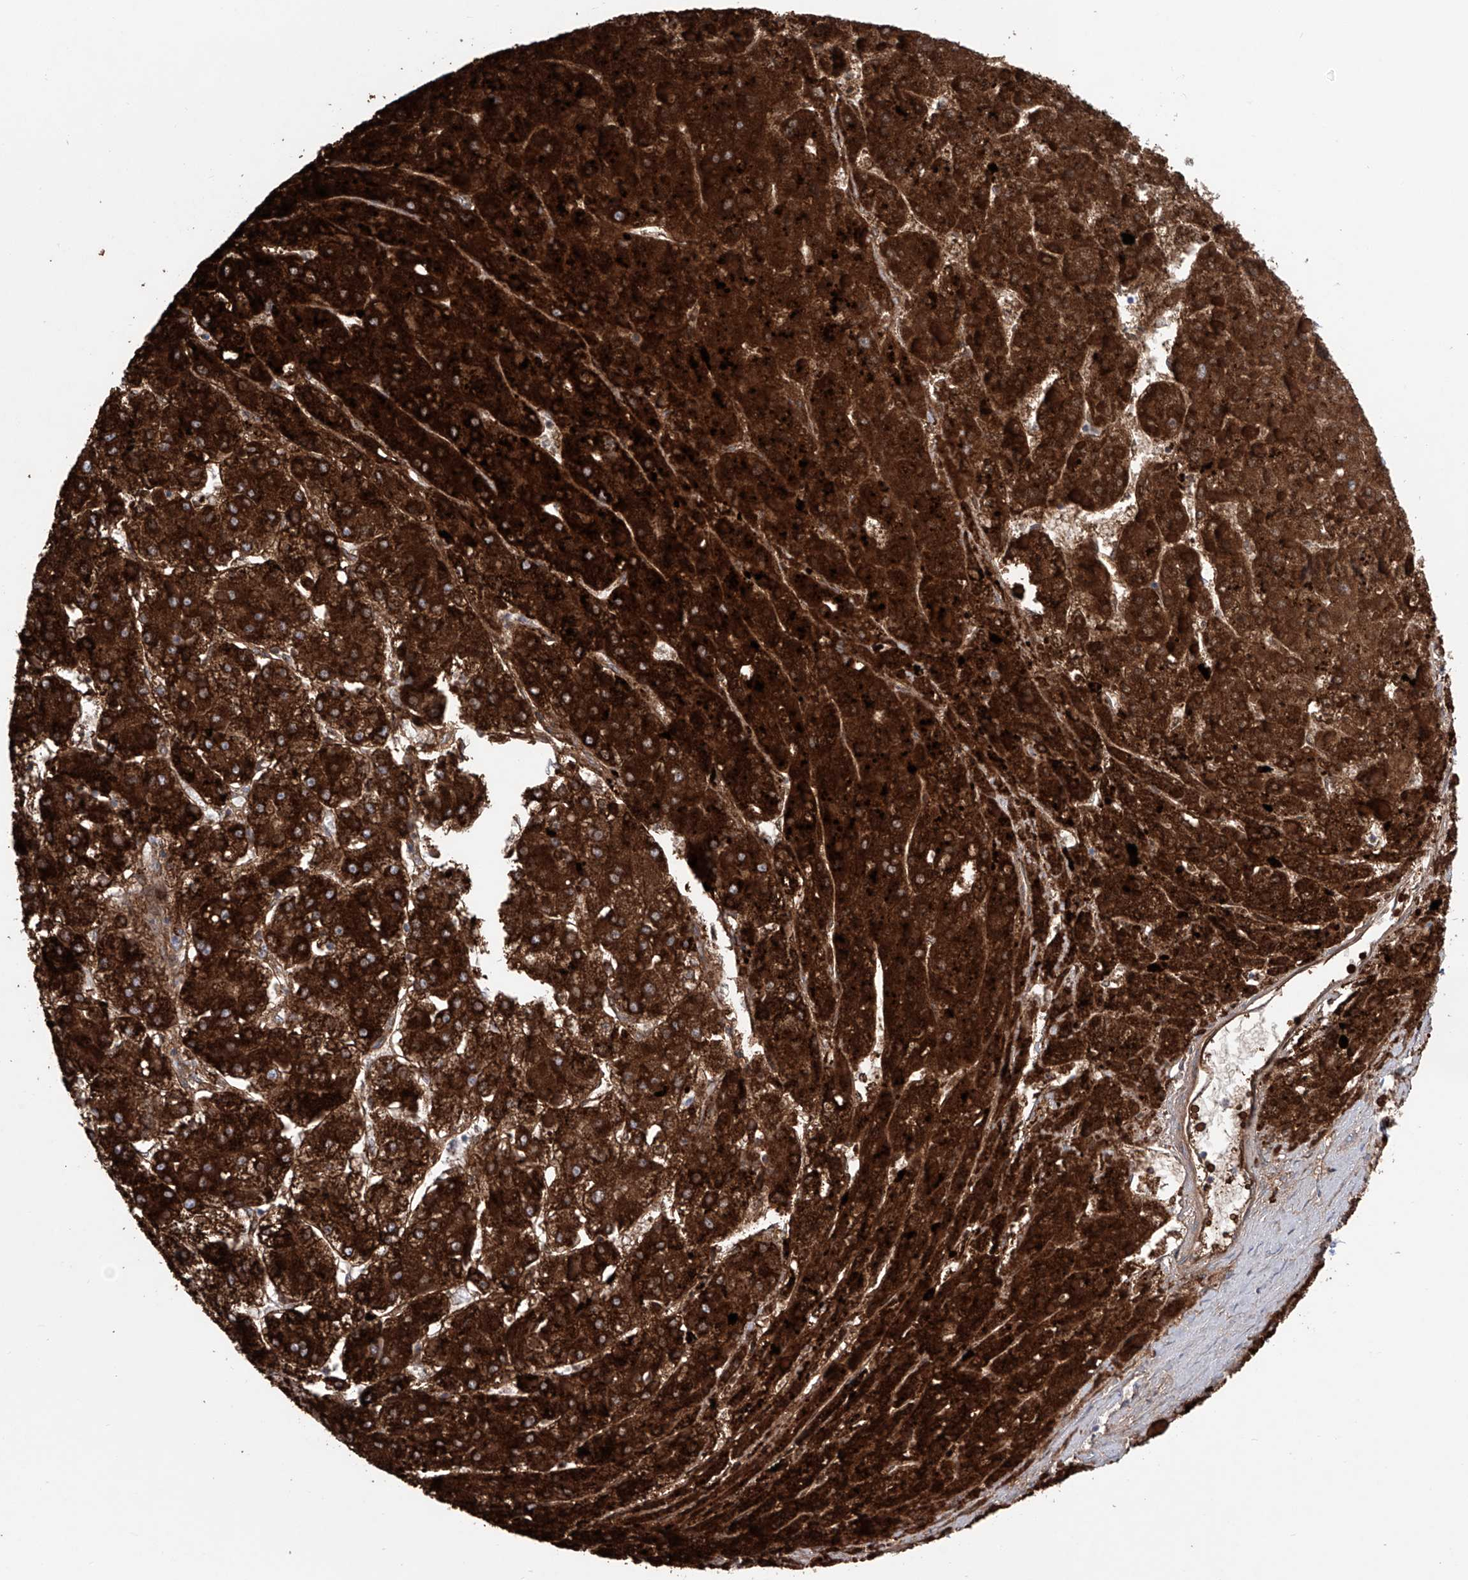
{"staining": {"intensity": "strong", "quantity": ">75%", "location": "cytoplasmic/membranous"}, "tissue": "liver cancer", "cell_type": "Tumor cells", "image_type": "cancer", "snomed": [{"axis": "morphology", "description": "Carcinoma, Hepatocellular, NOS"}, {"axis": "topography", "description": "Liver"}], "caption": "Hepatocellular carcinoma (liver) was stained to show a protein in brown. There is high levels of strong cytoplasmic/membranous expression in about >75% of tumor cells. Immunohistochemistry stains the protein in brown and the nuclei are stained blue.", "gene": "ALDH6A1", "patient": {"sex": "female", "age": 73}}